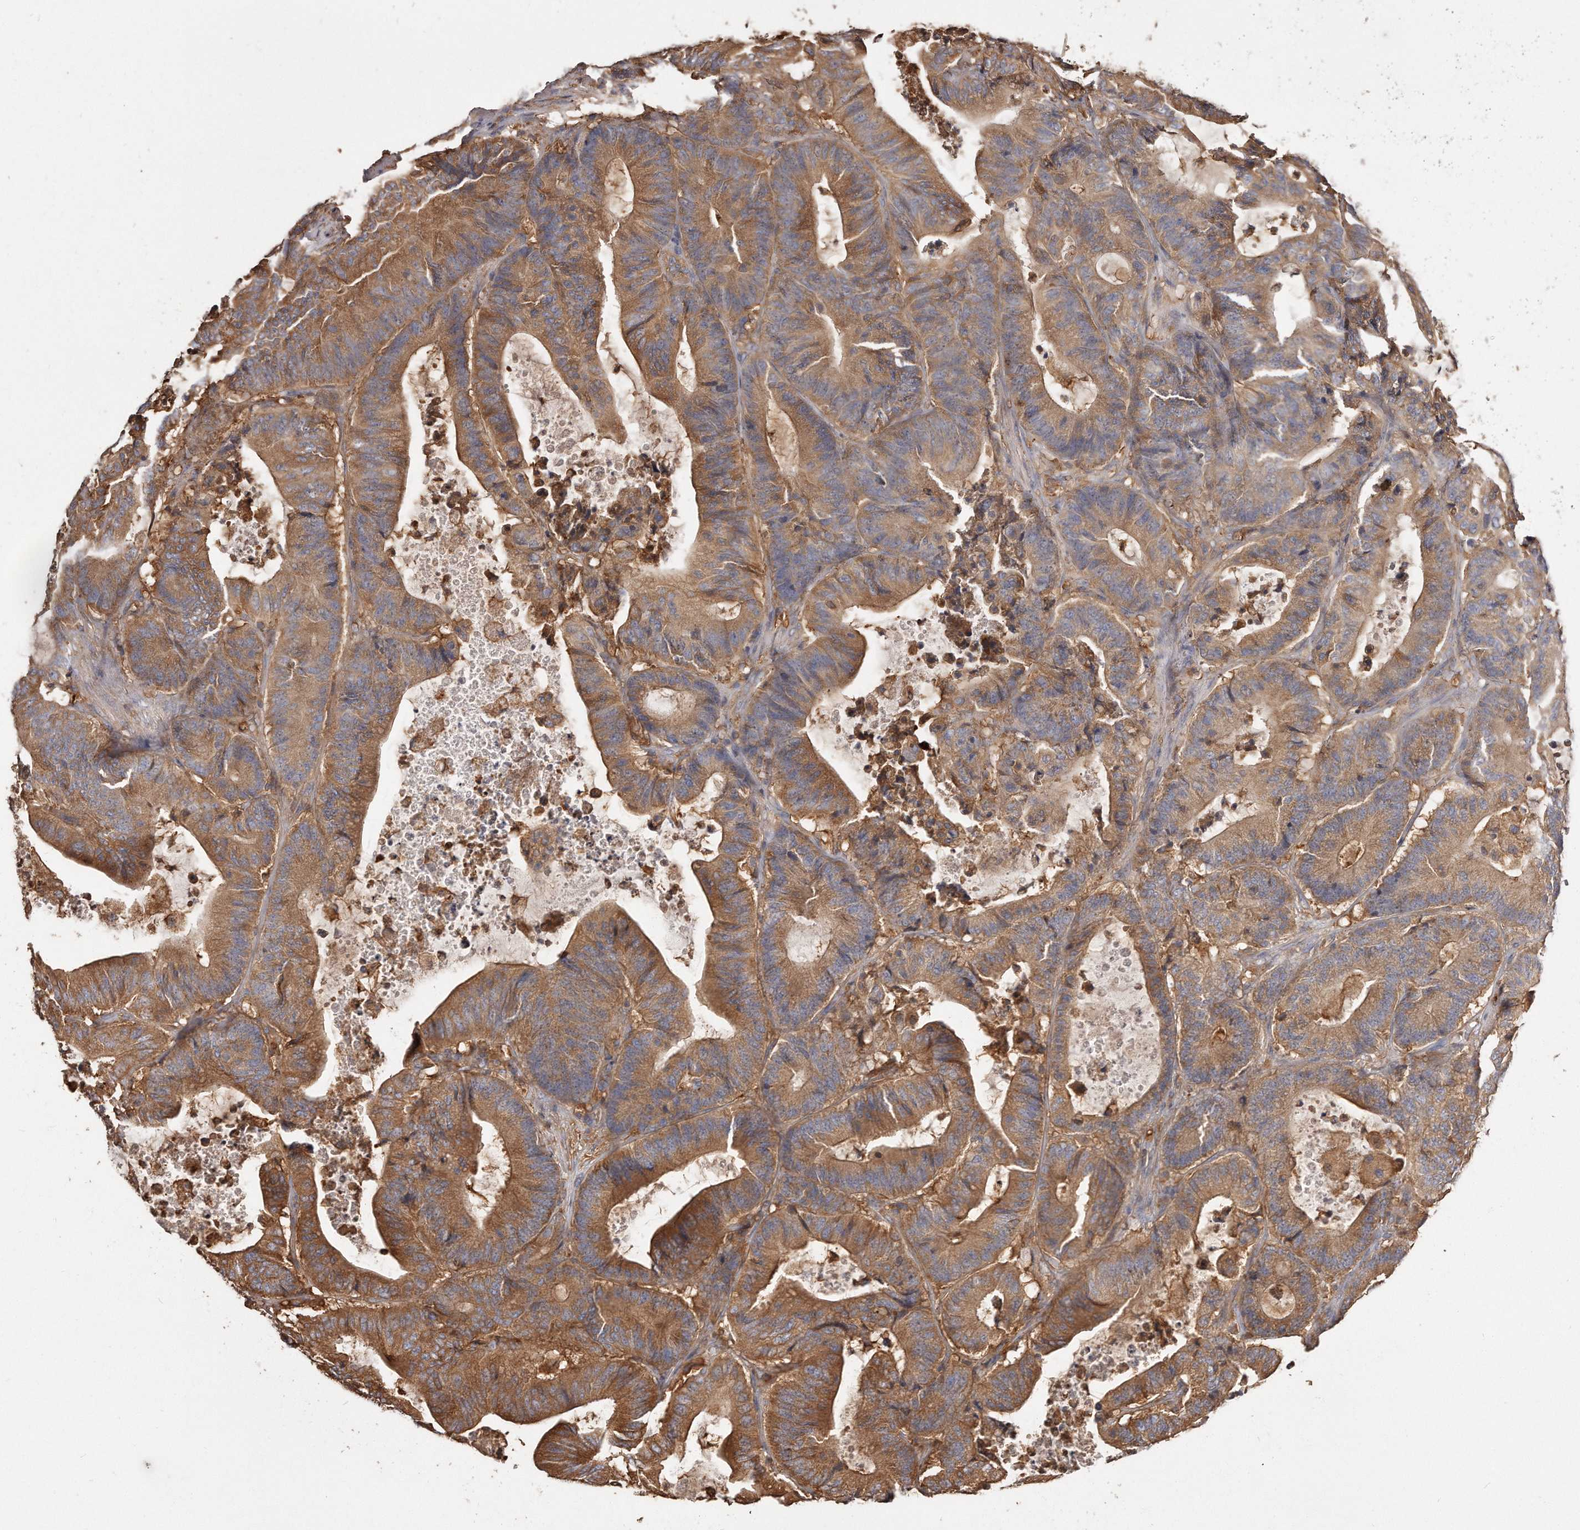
{"staining": {"intensity": "strong", "quantity": ">75%", "location": "cytoplasmic/membranous"}, "tissue": "colorectal cancer", "cell_type": "Tumor cells", "image_type": "cancer", "snomed": [{"axis": "morphology", "description": "Adenocarcinoma, NOS"}, {"axis": "topography", "description": "Colon"}], "caption": "Immunohistochemistry of human colorectal adenocarcinoma demonstrates high levels of strong cytoplasmic/membranous positivity in approximately >75% of tumor cells.", "gene": "CAP1", "patient": {"sex": "female", "age": 84}}